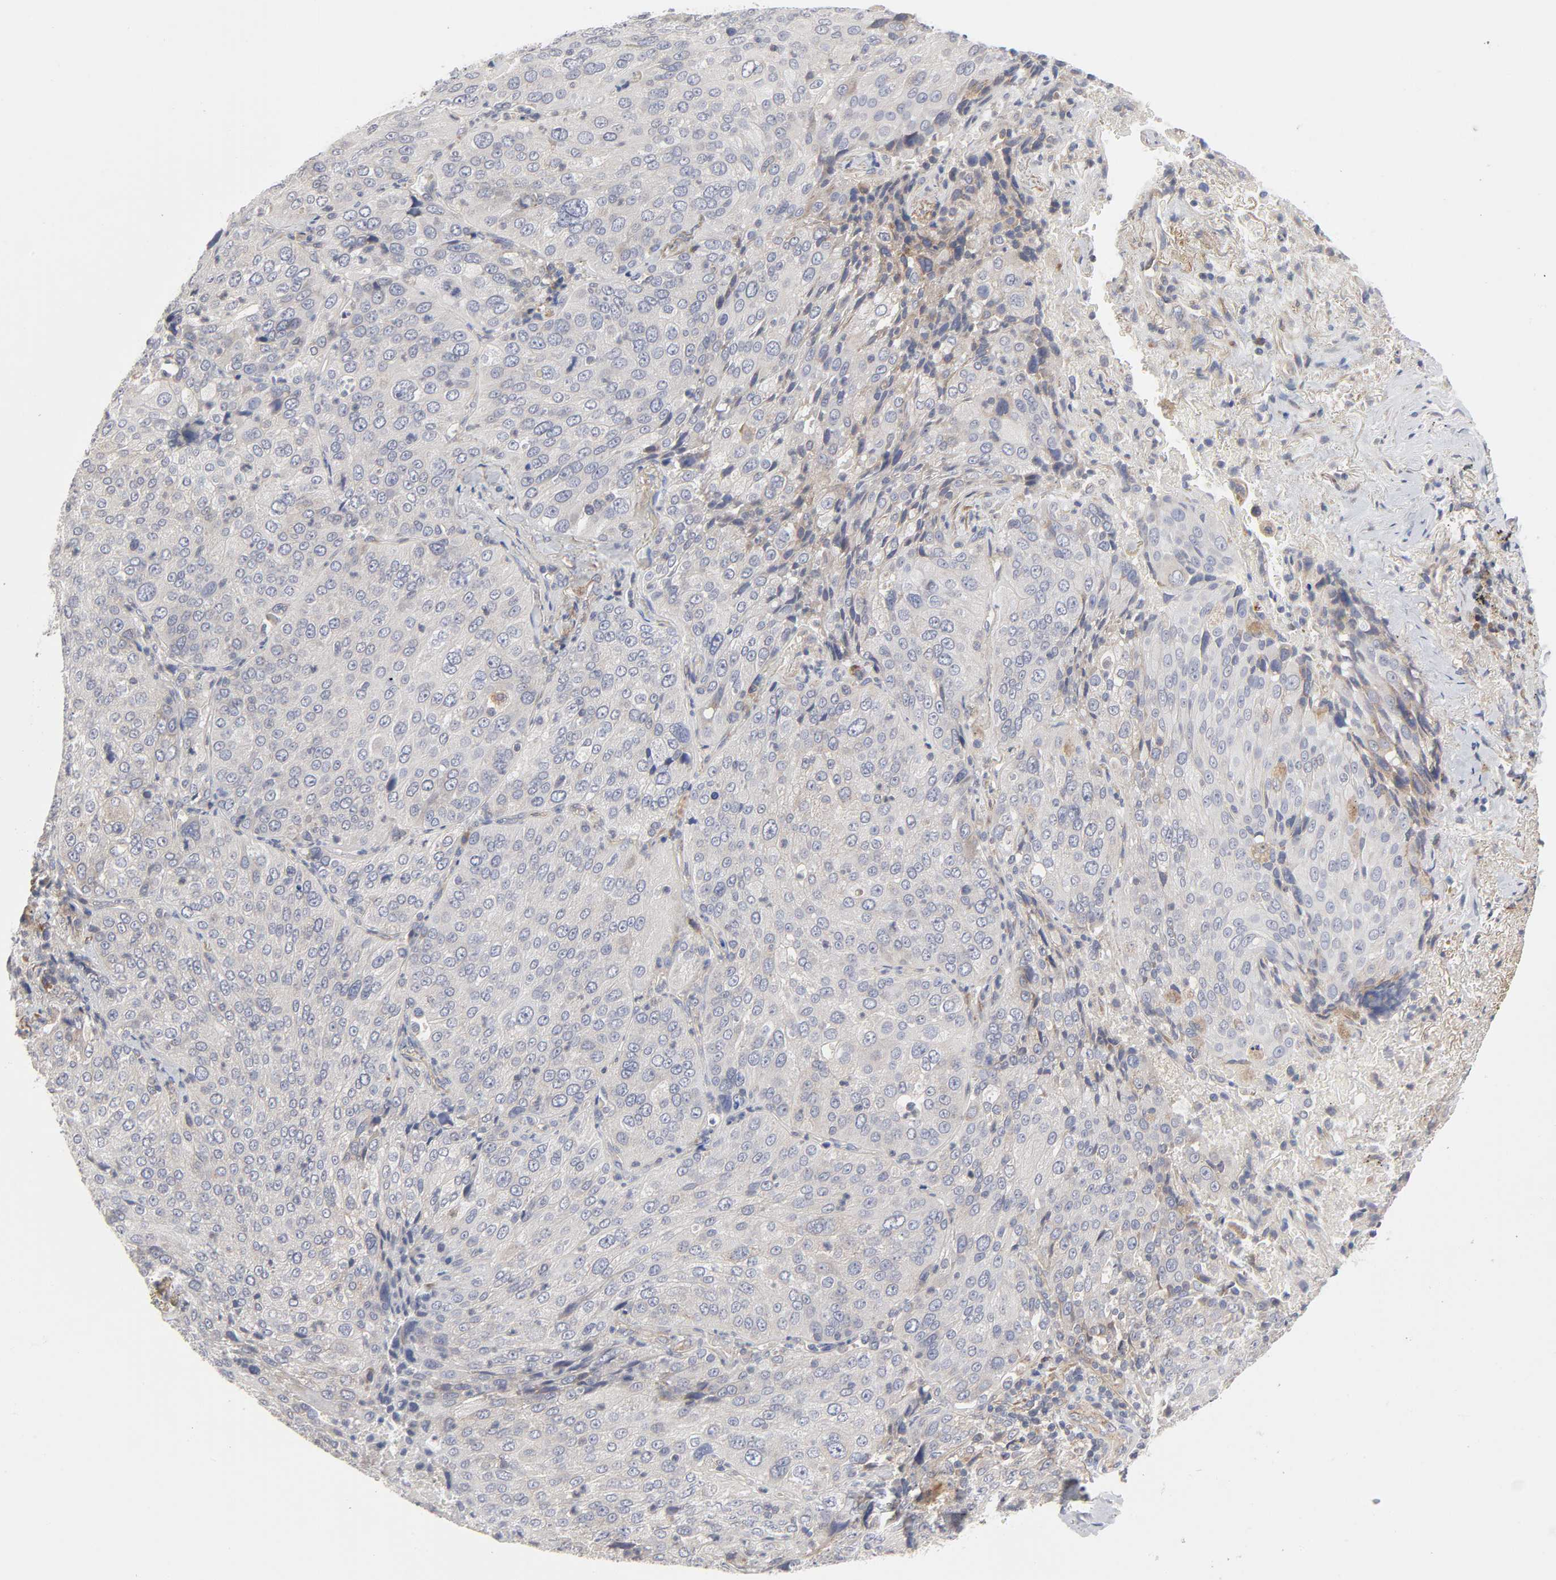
{"staining": {"intensity": "weak", "quantity": "<25%", "location": "cytoplasmic/membranous"}, "tissue": "lung cancer", "cell_type": "Tumor cells", "image_type": "cancer", "snomed": [{"axis": "morphology", "description": "Squamous cell carcinoma, NOS"}, {"axis": "topography", "description": "Lung"}], "caption": "Tumor cells are negative for brown protein staining in squamous cell carcinoma (lung).", "gene": "IL4R", "patient": {"sex": "male", "age": 54}}